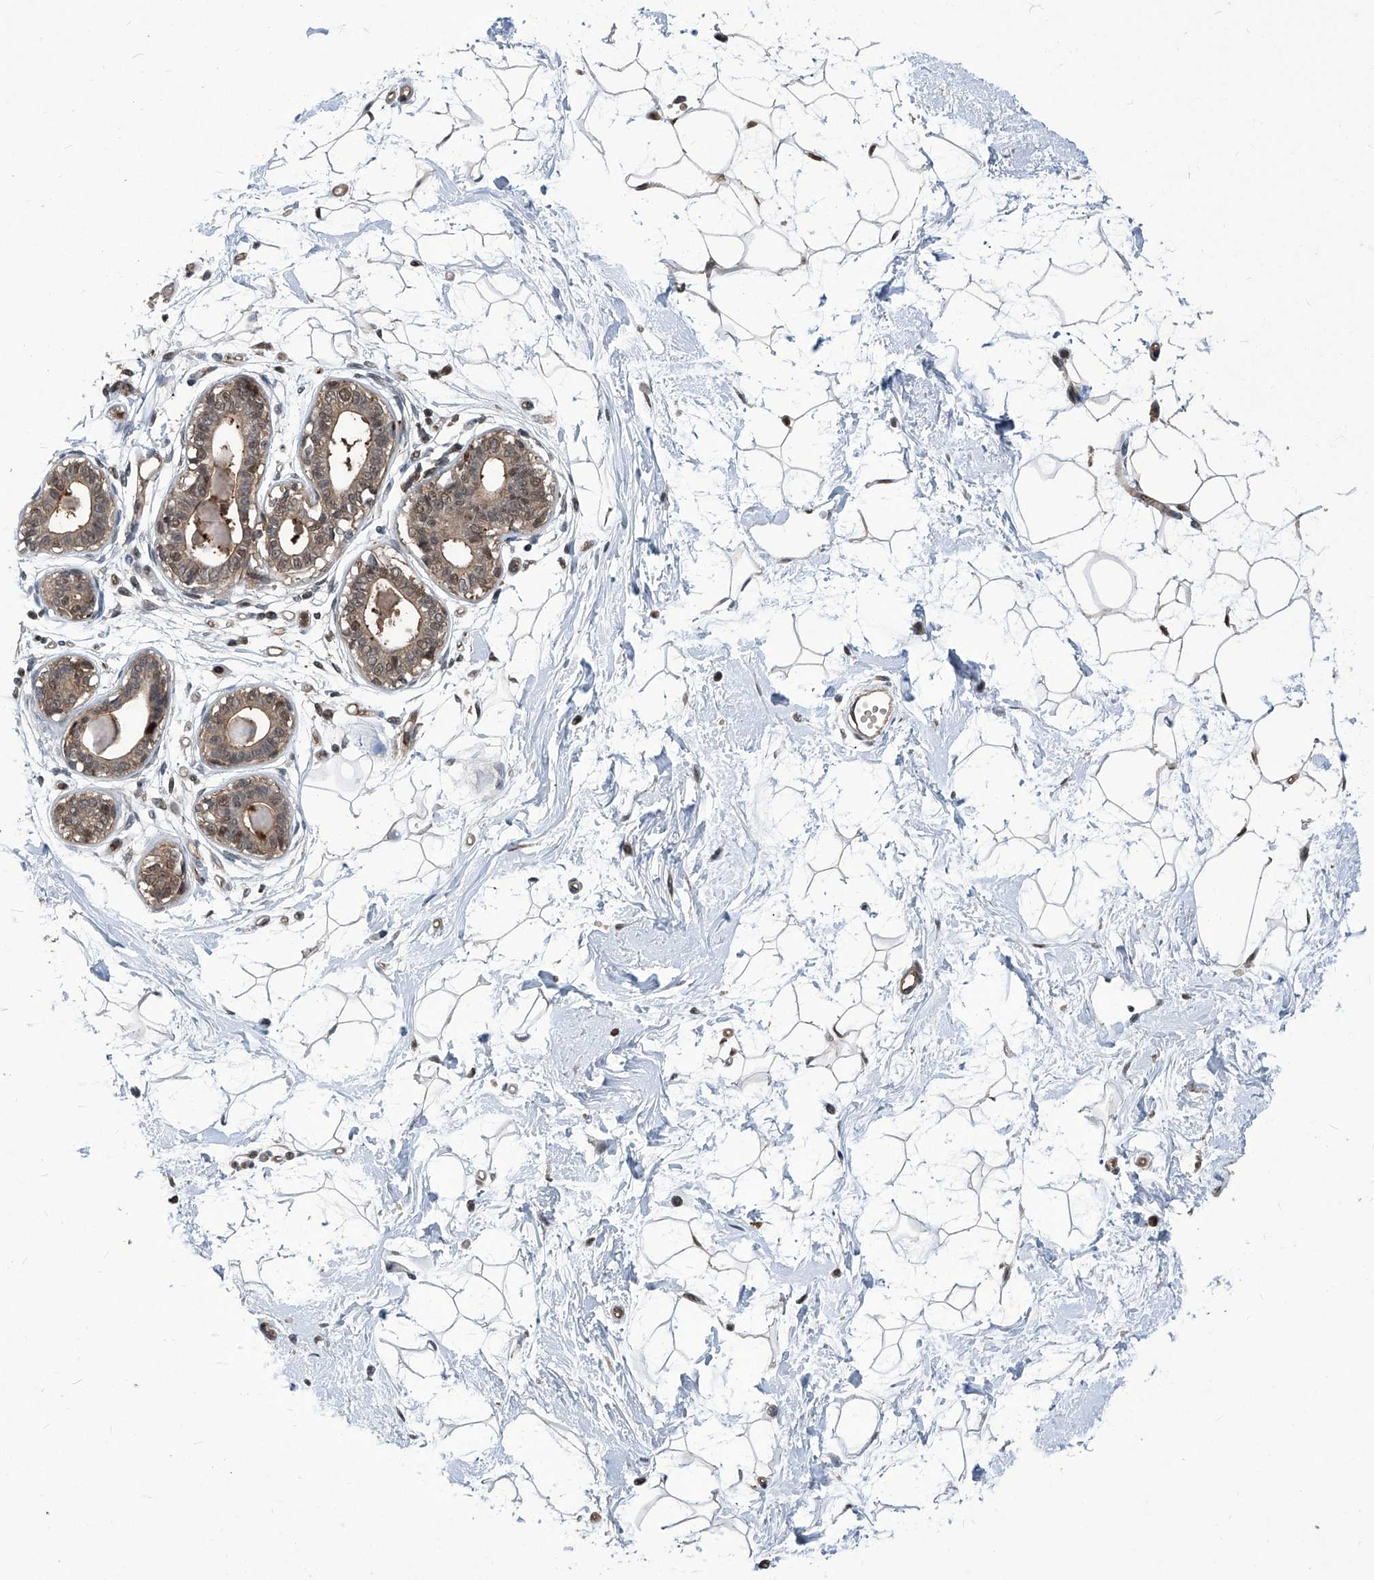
{"staining": {"intensity": "moderate", "quantity": "25%-75%", "location": "cytoplasmic/membranous,nuclear"}, "tissue": "breast", "cell_type": "Adipocytes", "image_type": "normal", "snomed": [{"axis": "morphology", "description": "Normal tissue, NOS"}, {"axis": "topography", "description": "Breast"}], "caption": "This histopathology image shows IHC staining of normal breast, with medium moderate cytoplasmic/membranous,nuclear staining in approximately 25%-75% of adipocytes.", "gene": "PSMB1", "patient": {"sex": "female", "age": 45}}